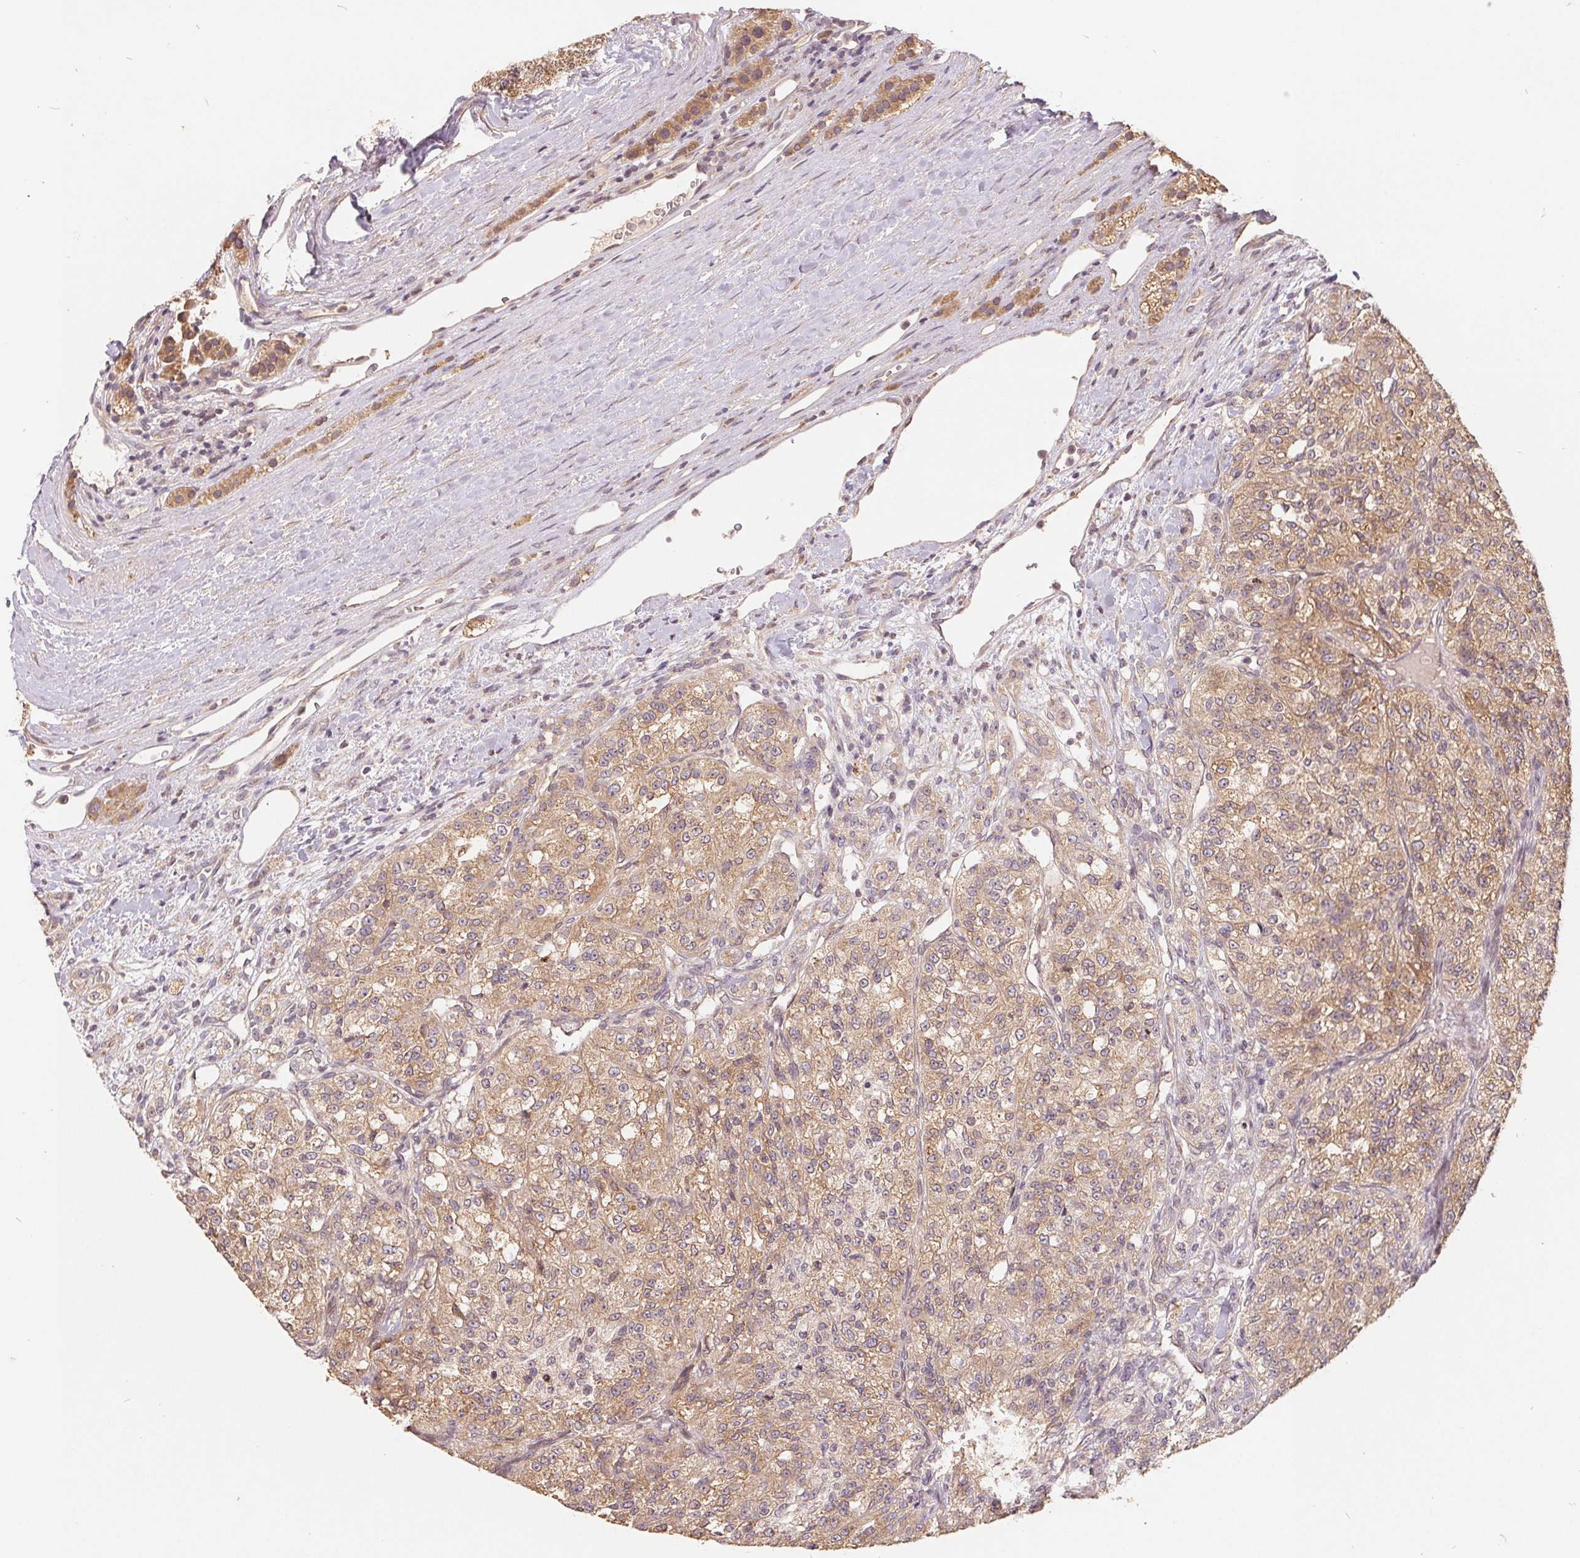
{"staining": {"intensity": "moderate", "quantity": ">75%", "location": "cytoplasmic/membranous"}, "tissue": "renal cancer", "cell_type": "Tumor cells", "image_type": "cancer", "snomed": [{"axis": "morphology", "description": "Adenocarcinoma, NOS"}, {"axis": "topography", "description": "Kidney"}], "caption": "Human renal adenocarcinoma stained for a protein (brown) demonstrates moderate cytoplasmic/membranous positive staining in approximately >75% of tumor cells.", "gene": "CDIPT", "patient": {"sex": "female", "age": 63}}